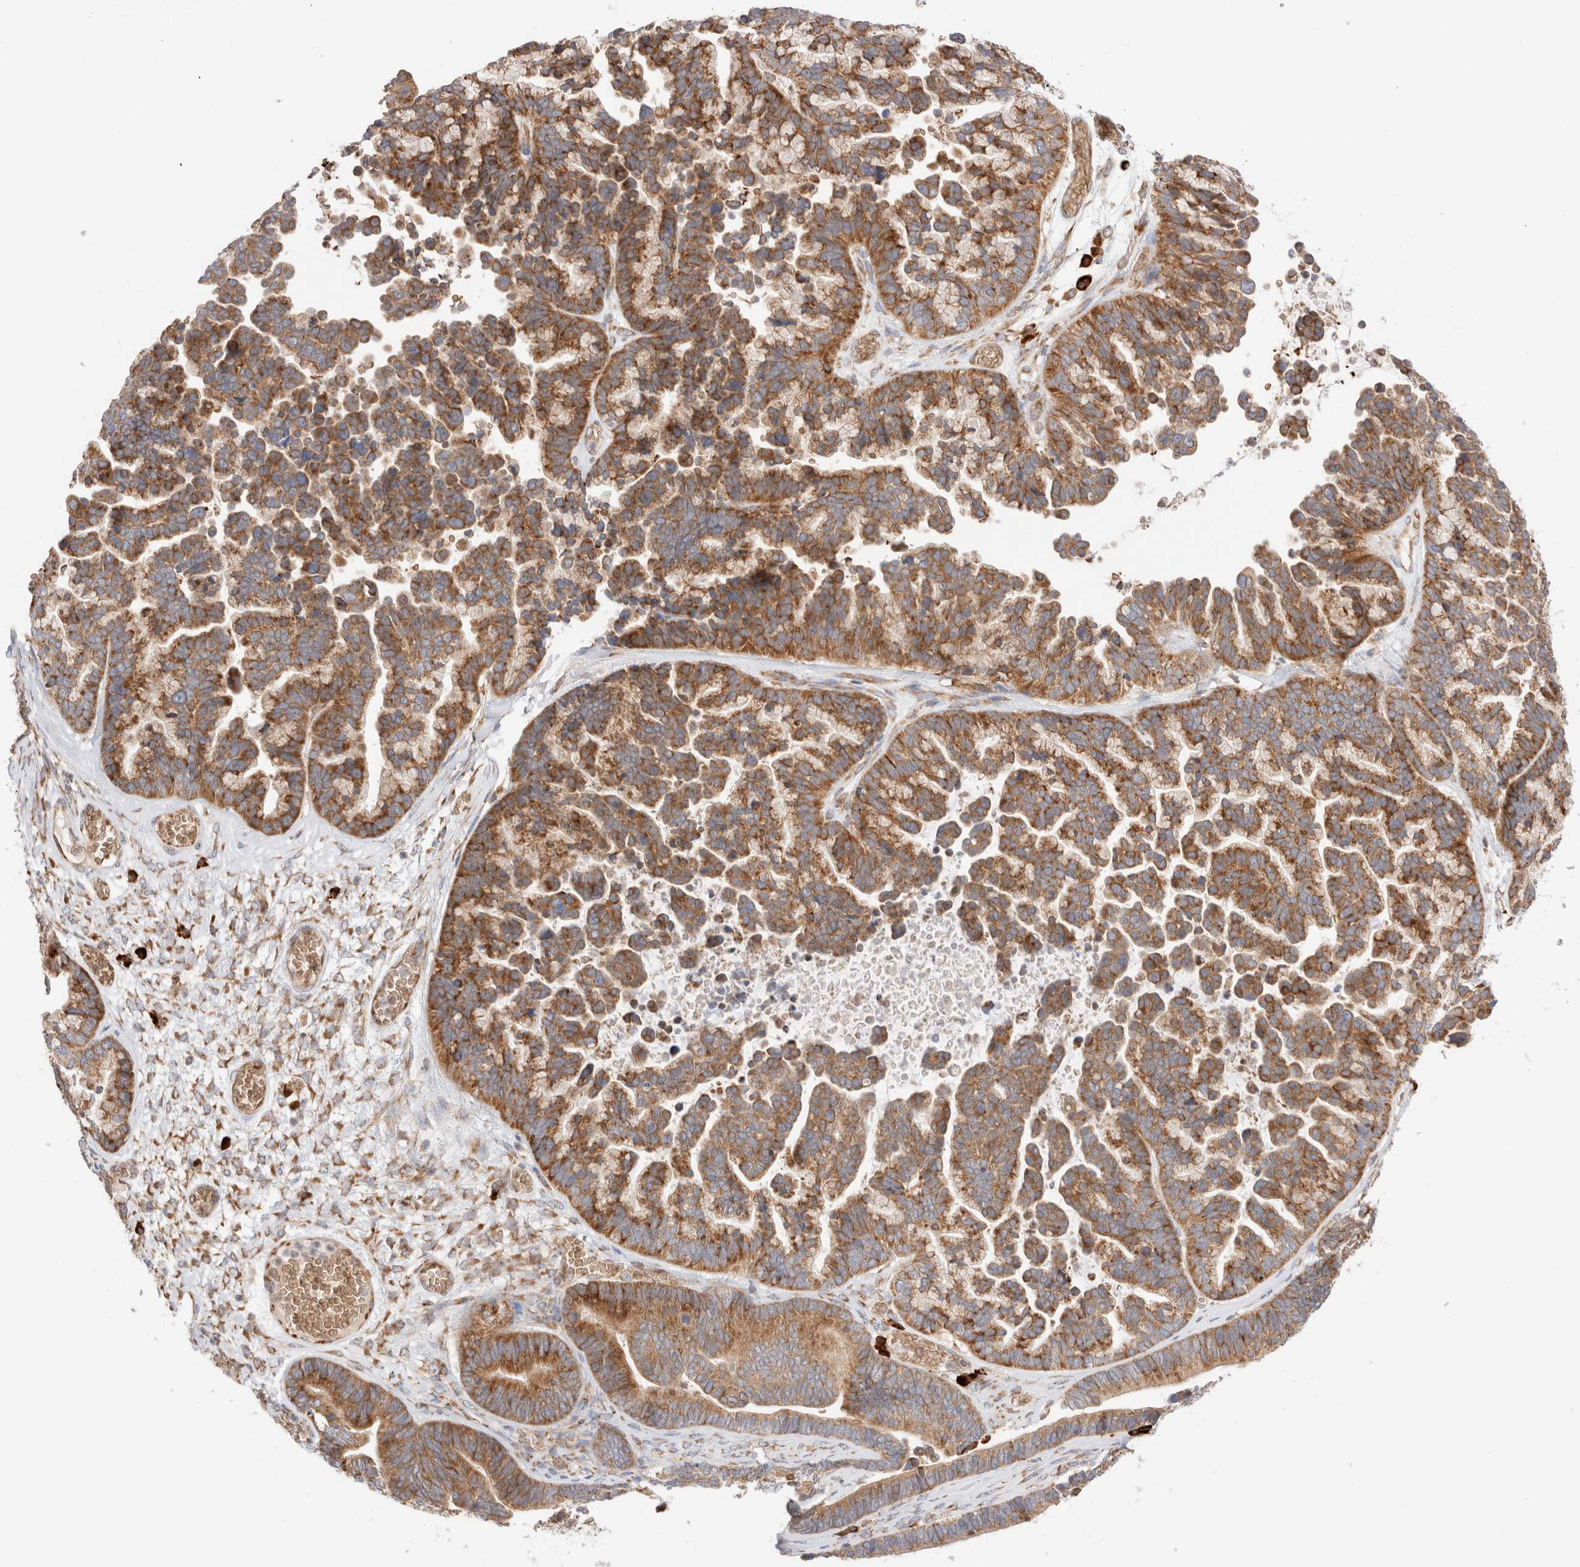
{"staining": {"intensity": "moderate", "quantity": ">75%", "location": "cytoplasmic/membranous"}, "tissue": "ovarian cancer", "cell_type": "Tumor cells", "image_type": "cancer", "snomed": [{"axis": "morphology", "description": "Cystadenocarcinoma, serous, NOS"}, {"axis": "topography", "description": "Ovary"}], "caption": "Human ovarian cancer stained with a brown dye reveals moderate cytoplasmic/membranous positive positivity in approximately >75% of tumor cells.", "gene": "UTS2B", "patient": {"sex": "female", "age": 56}}